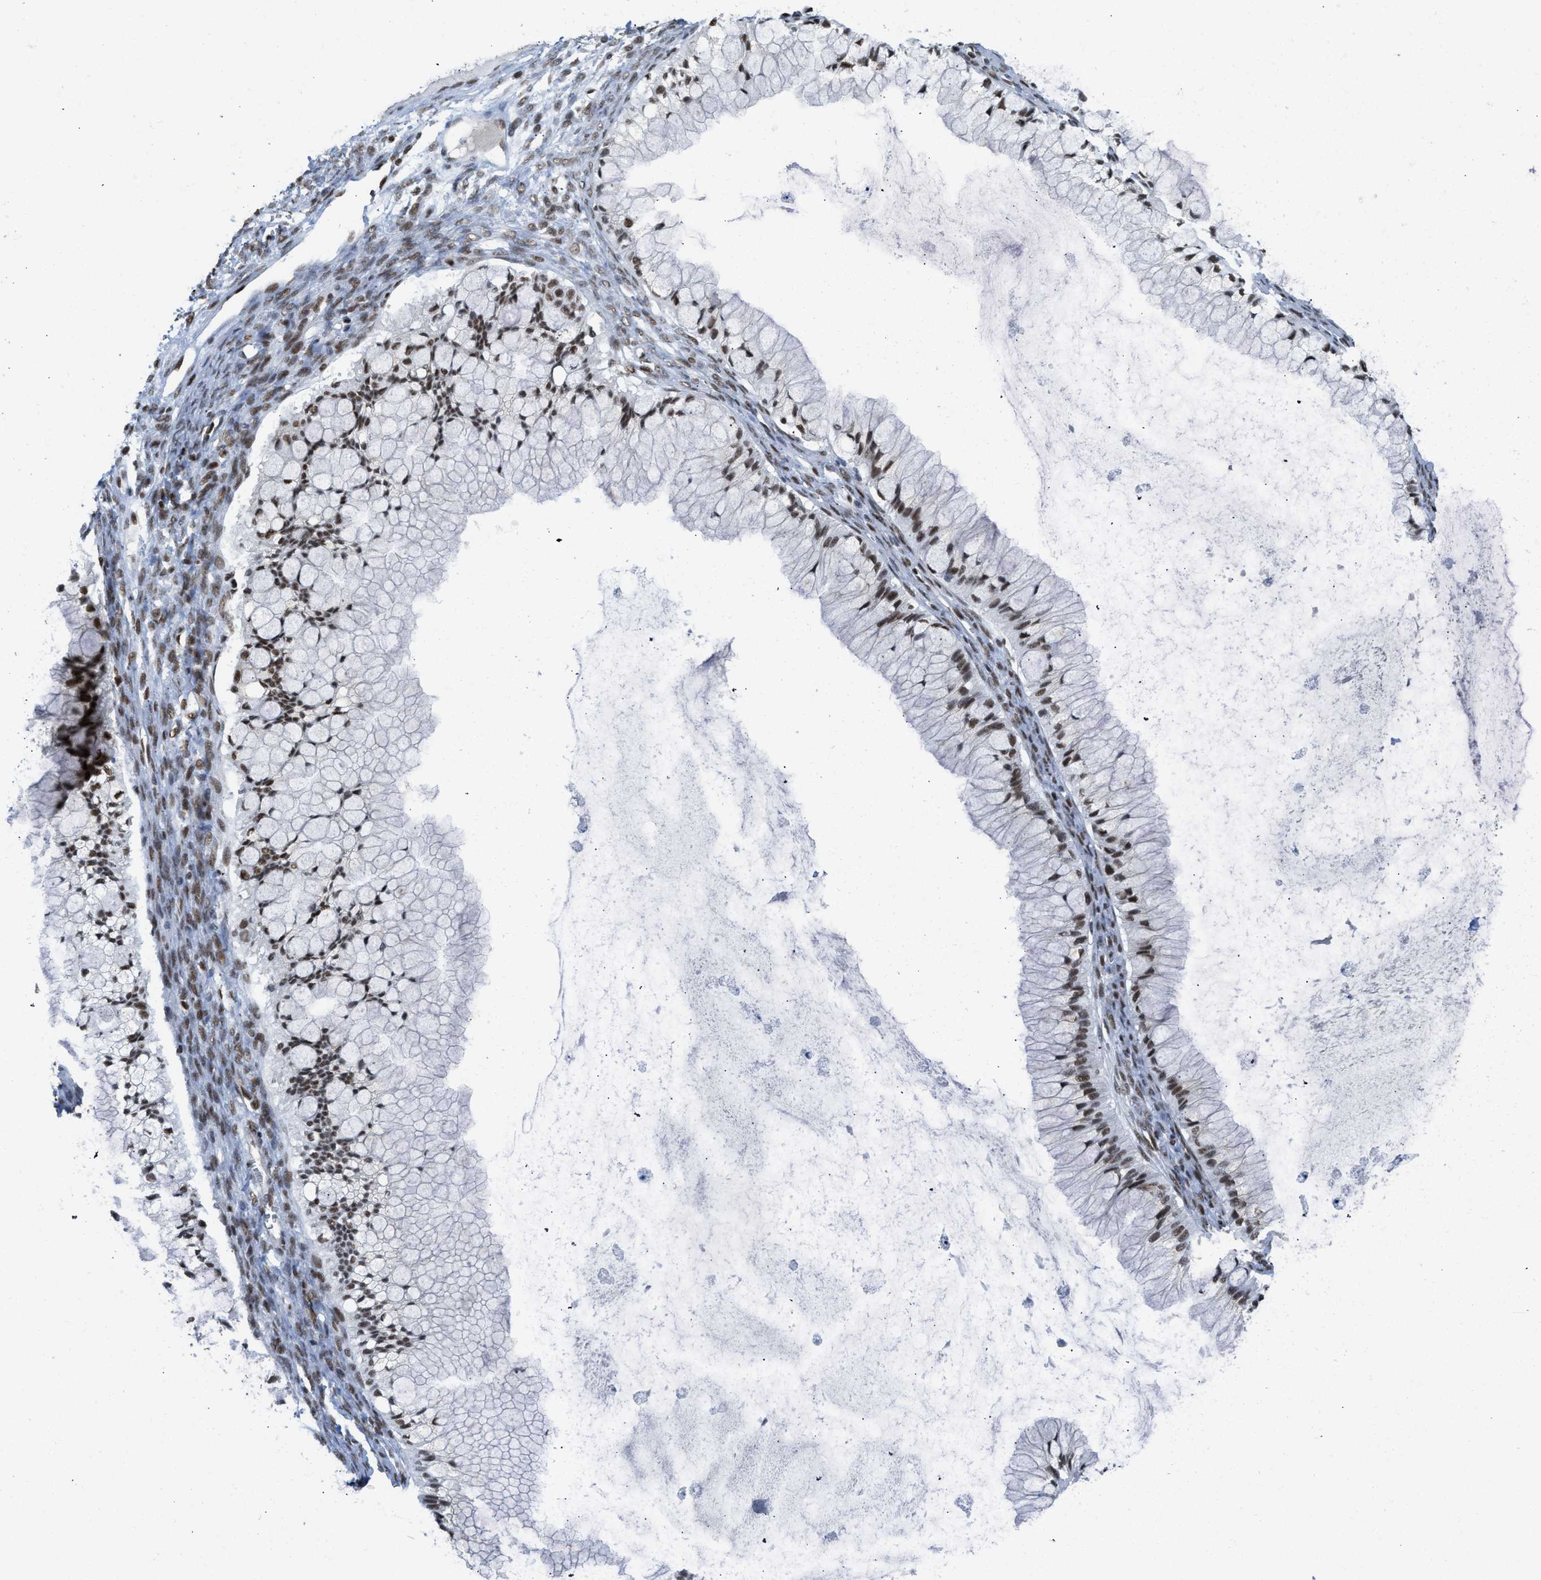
{"staining": {"intensity": "moderate", "quantity": ">75%", "location": "nuclear"}, "tissue": "ovarian cancer", "cell_type": "Tumor cells", "image_type": "cancer", "snomed": [{"axis": "morphology", "description": "Cystadenocarcinoma, mucinous, NOS"}, {"axis": "topography", "description": "Ovary"}], "caption": "Immunohistochemical staining of human ovarian mucinous cystadenocarcinoma reveals medium levels of moderate nuclear expression in approximately >75% of tumor cells.", "gene": "SCAF4", "patient": {"sex": "female", "age": 57}}